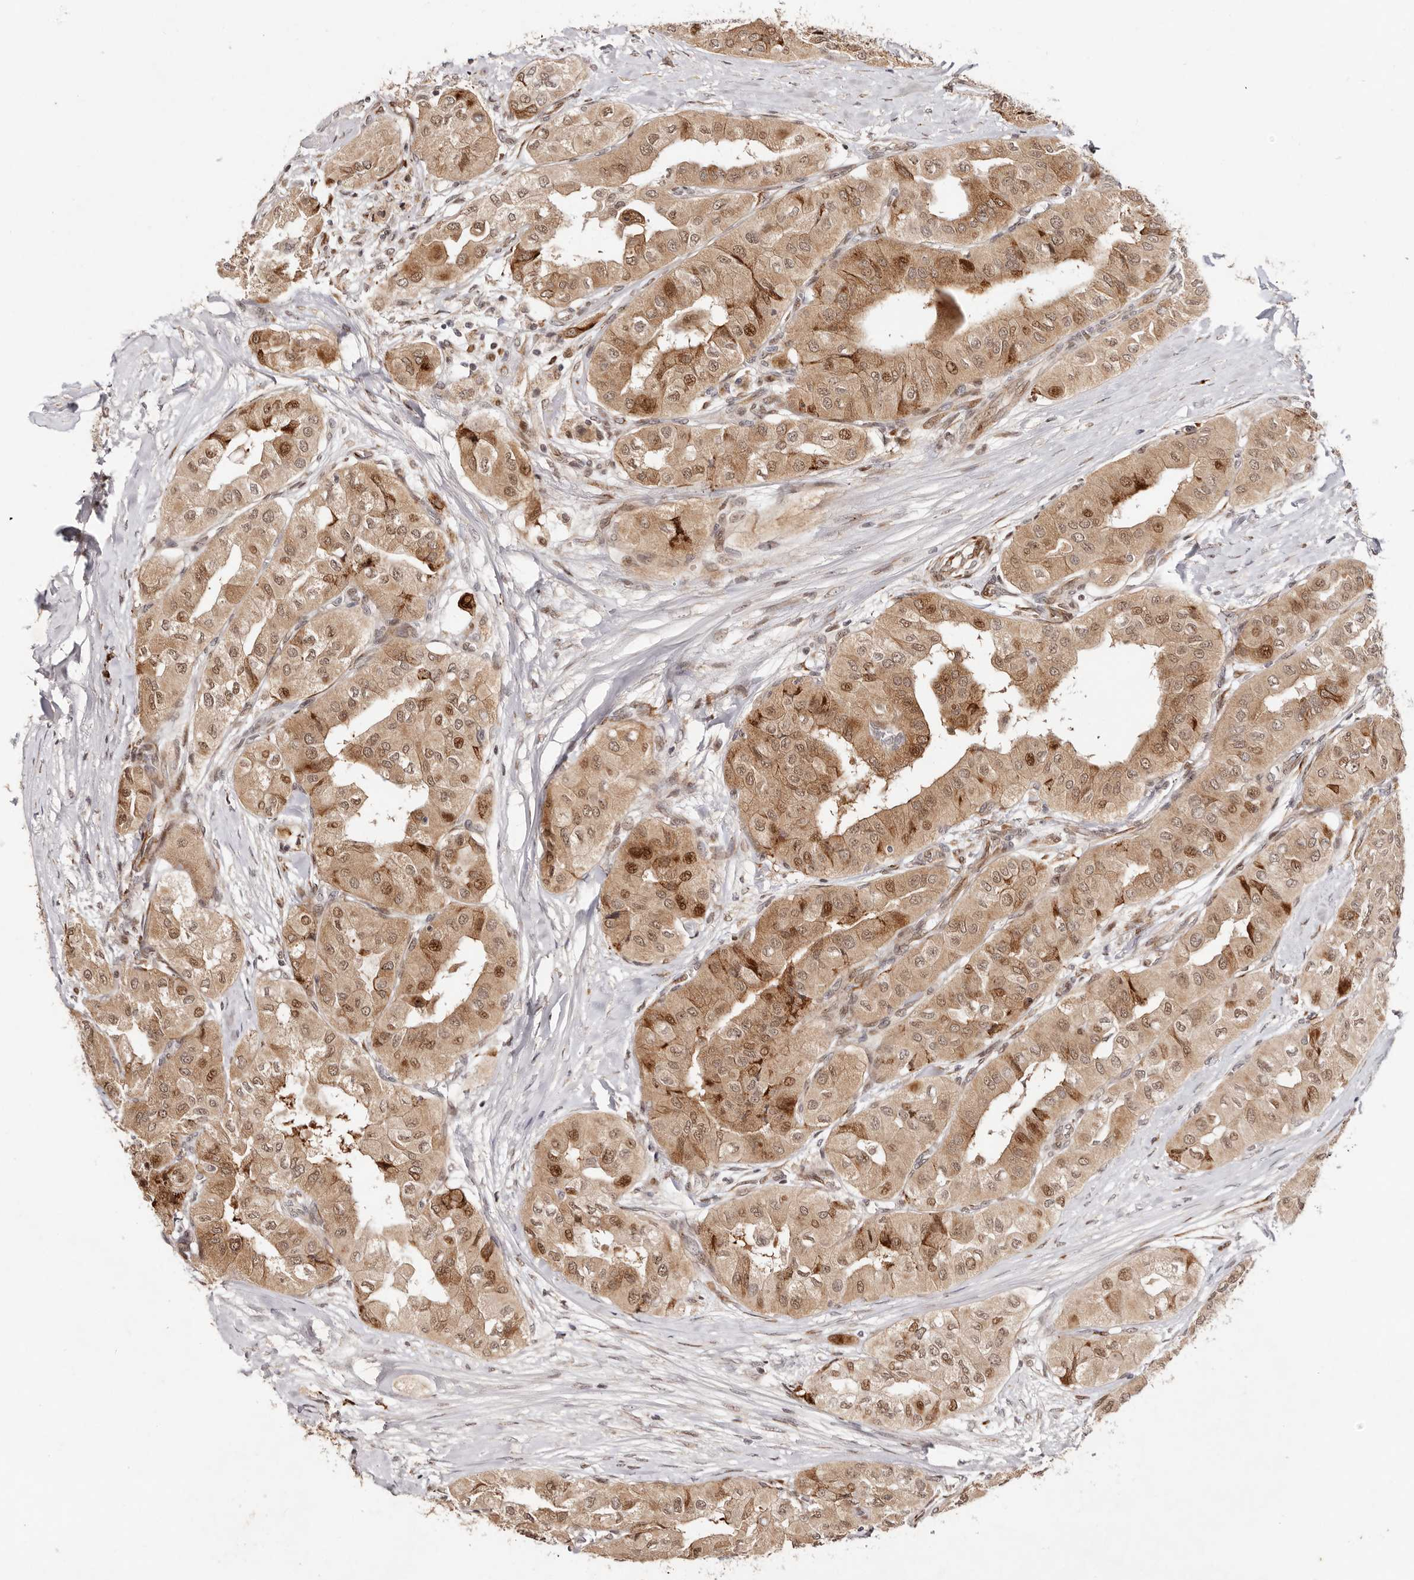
{"staining": {"intensity": "moderate", "quantity": ">75%", "location": "cytoplasmic/membranous,nuclear"}, "tissue": "thyroid cancer", "cell_type": "Tumor cells", "image_type": "cancer", "snomed": [{"axis": "morphology", "description": "Papillary adenocarcinoma, NOS"}, {"axis": "topography", "description": "Thyroid gland"}], "caption": "DAB (3,3'-diaminobenzidine) immunohistochemical staining of human thyroid papillary adenocarcinoma displays moderate cytoplasmic/membranous and nuclear protein staining in approximately >75% of tumor cells.", "gene": "BCL2L15", "patient": {"sex": "female", "age": 59}}